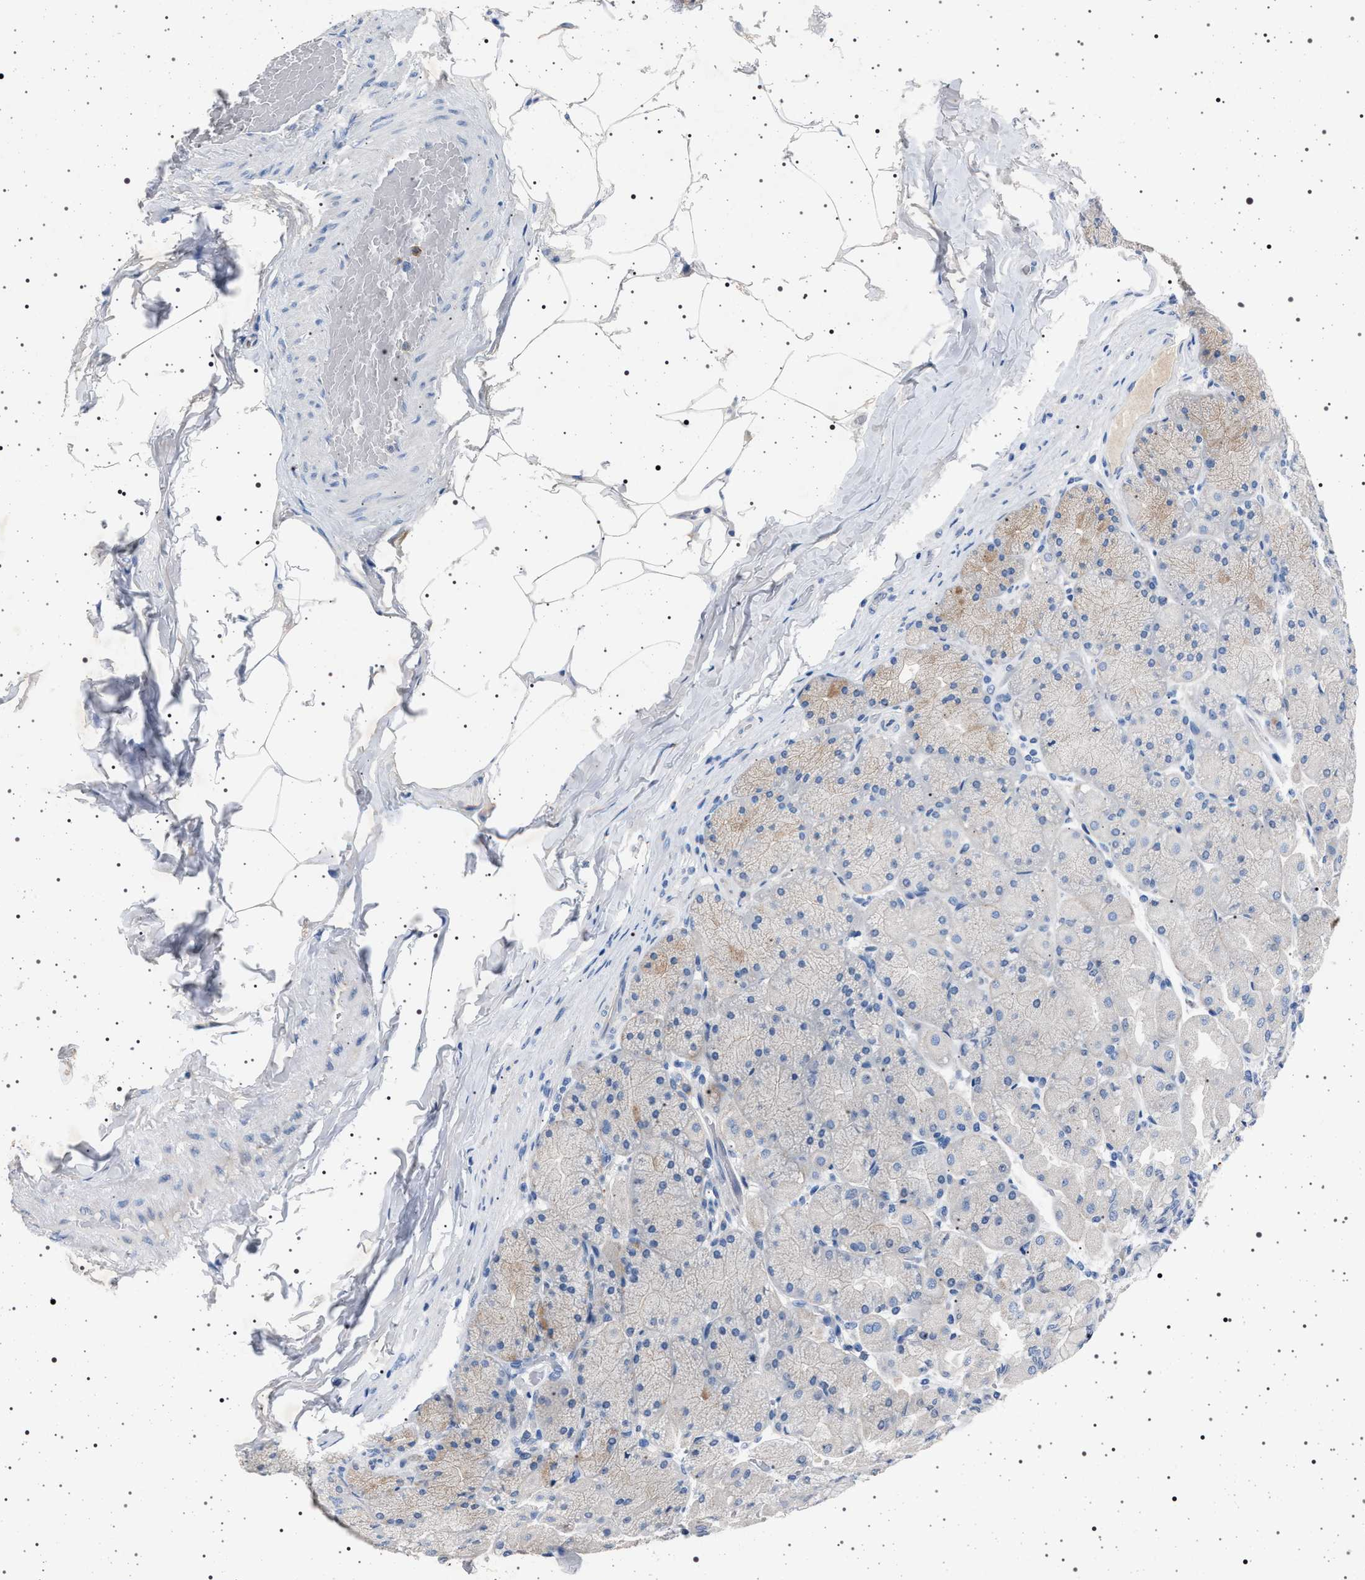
{"staining": {"intensity": "weak", "quantity": "<25%", "location": "cytoplasmic/membranous"}, "tissue": "stomach", "cell_type": "Glandular cells", "image_type": "normal", "snomed": [{"axis": "morphology", "description": "Normal tissue, NOS"}, {"axis": "topography", "description": "Stomach, upper"}], "caption": "Immunohistochemistry of unremarkable human stomach reveals no expression in glandular cells. (Brightfield microscopy of DAB (3,3'-diaminobenzidine) IHC at high magnification).", "gene": "NAT9", "patient": {"sex": "female", "age": 56}}